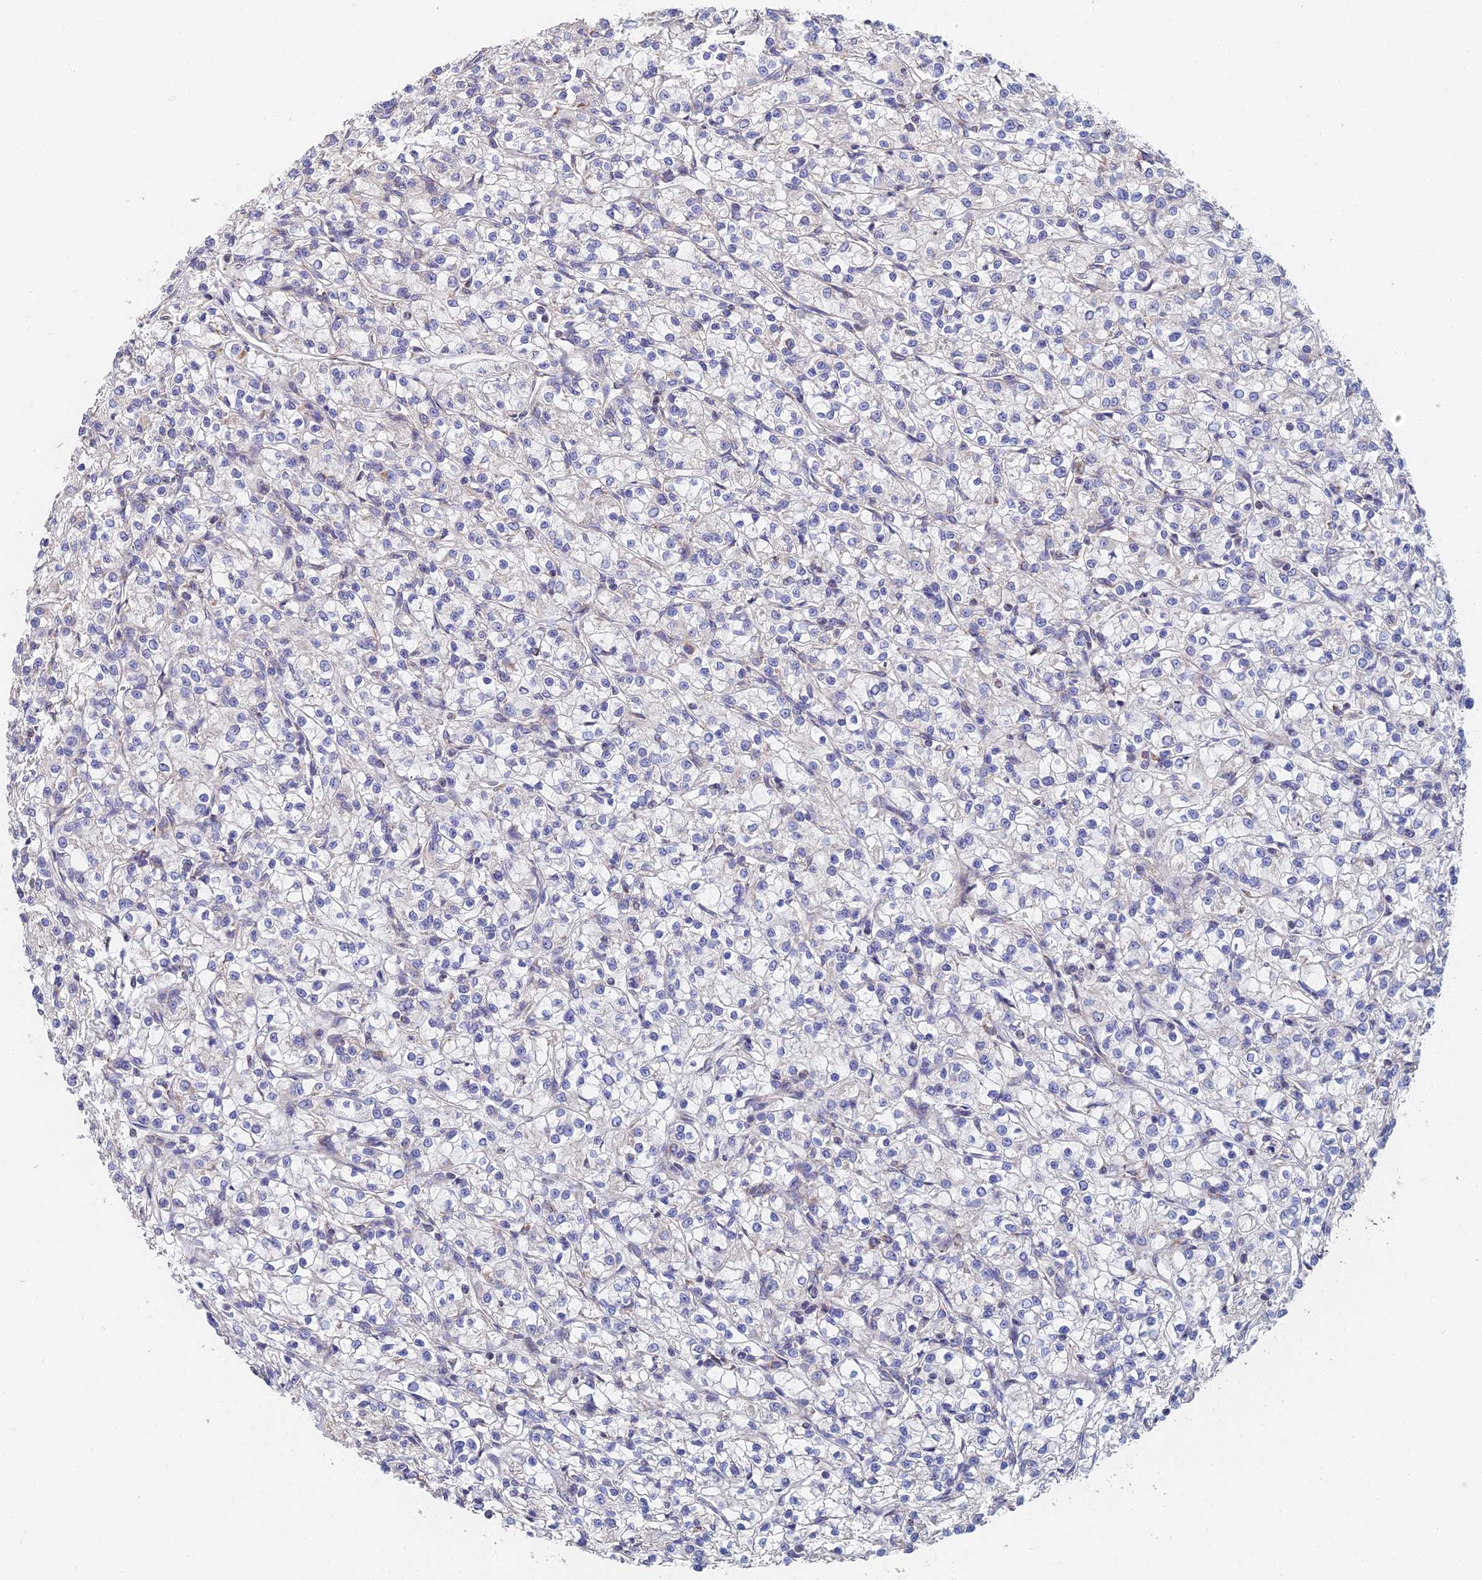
{"staining": {"intensity": "negative", "quantity": "none", "location": "none"}, "tissue": "renal cancer", "cell_type": "Tumor cells", "image_type": "cancer", "snomed": [{"axis": "morphology", "description": "Adenocarcinoma, NOS"}, {"axis": "topography", "description": "Kidney"}], "caption": "This histopathology image is of renal adenocarcinoma stained with immunohistochemistry to label a protein in brown with the nuclei are counter-stained blue. There is no expression in tumor cells. The staining is performed using DAB brown chromogen with nuclei counter-stained in using hematoxylin.", "gene": "ECSIT", "patient": {"sex": "female", "age": 59}}